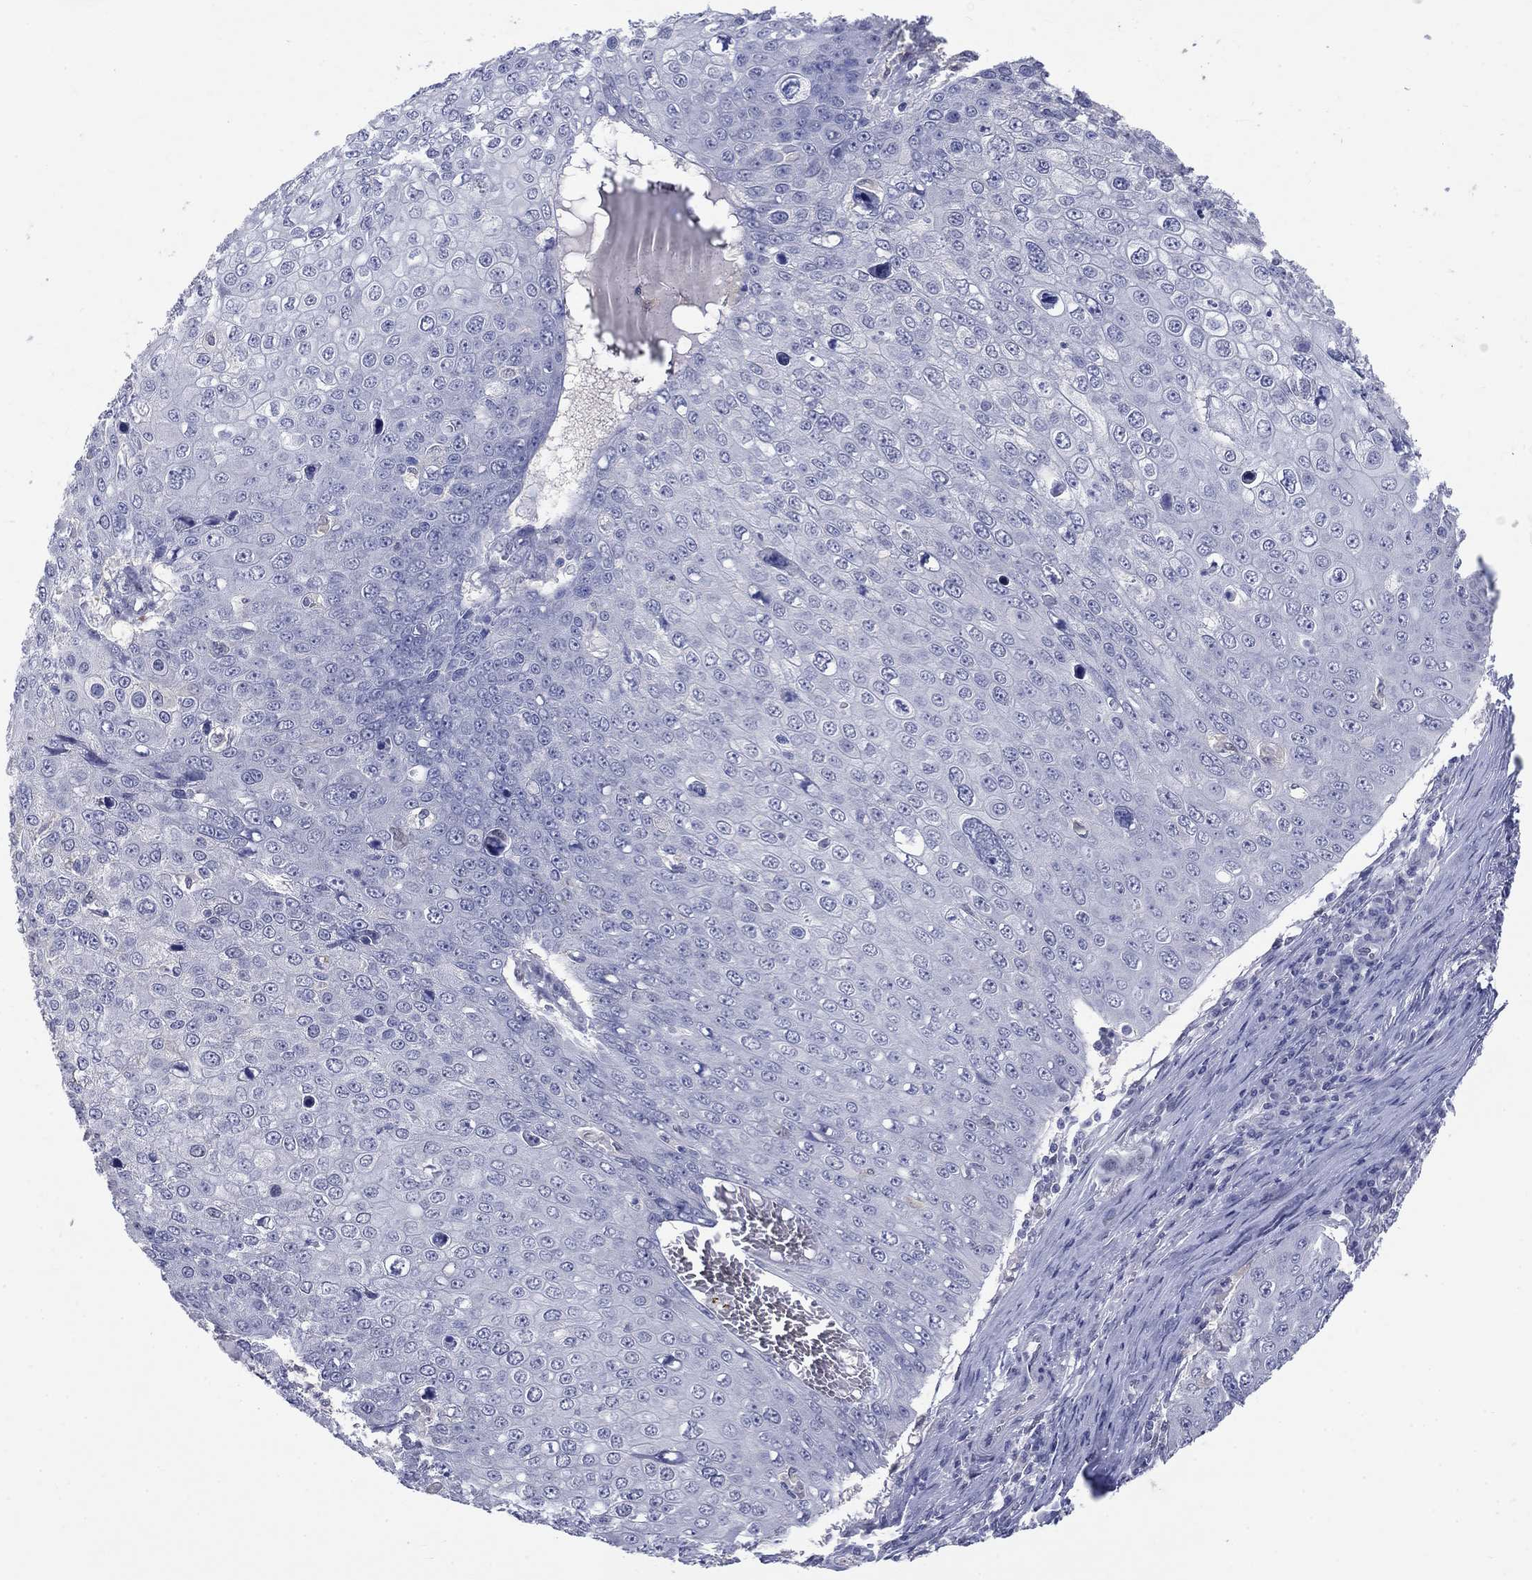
{"staining": {"intensity": "negative", "quantity": "none", "location": "none"}, "tissue": "skin cancer", "cell_type": "Tumor cells", "image_type": "cancer", "snomed": [{"axis": "morphology", "description": "Squamous cell carcinoma, NOS"}, {"axis": "topography", "description": "Skin"}], "caption": "This is a histopathology image of IHC staining of squamous cell carcinoma (skin), which shows no staining in tumor cells.", "gene": "EGFLAM", "patient": {"sex": "male", "age": 71}}